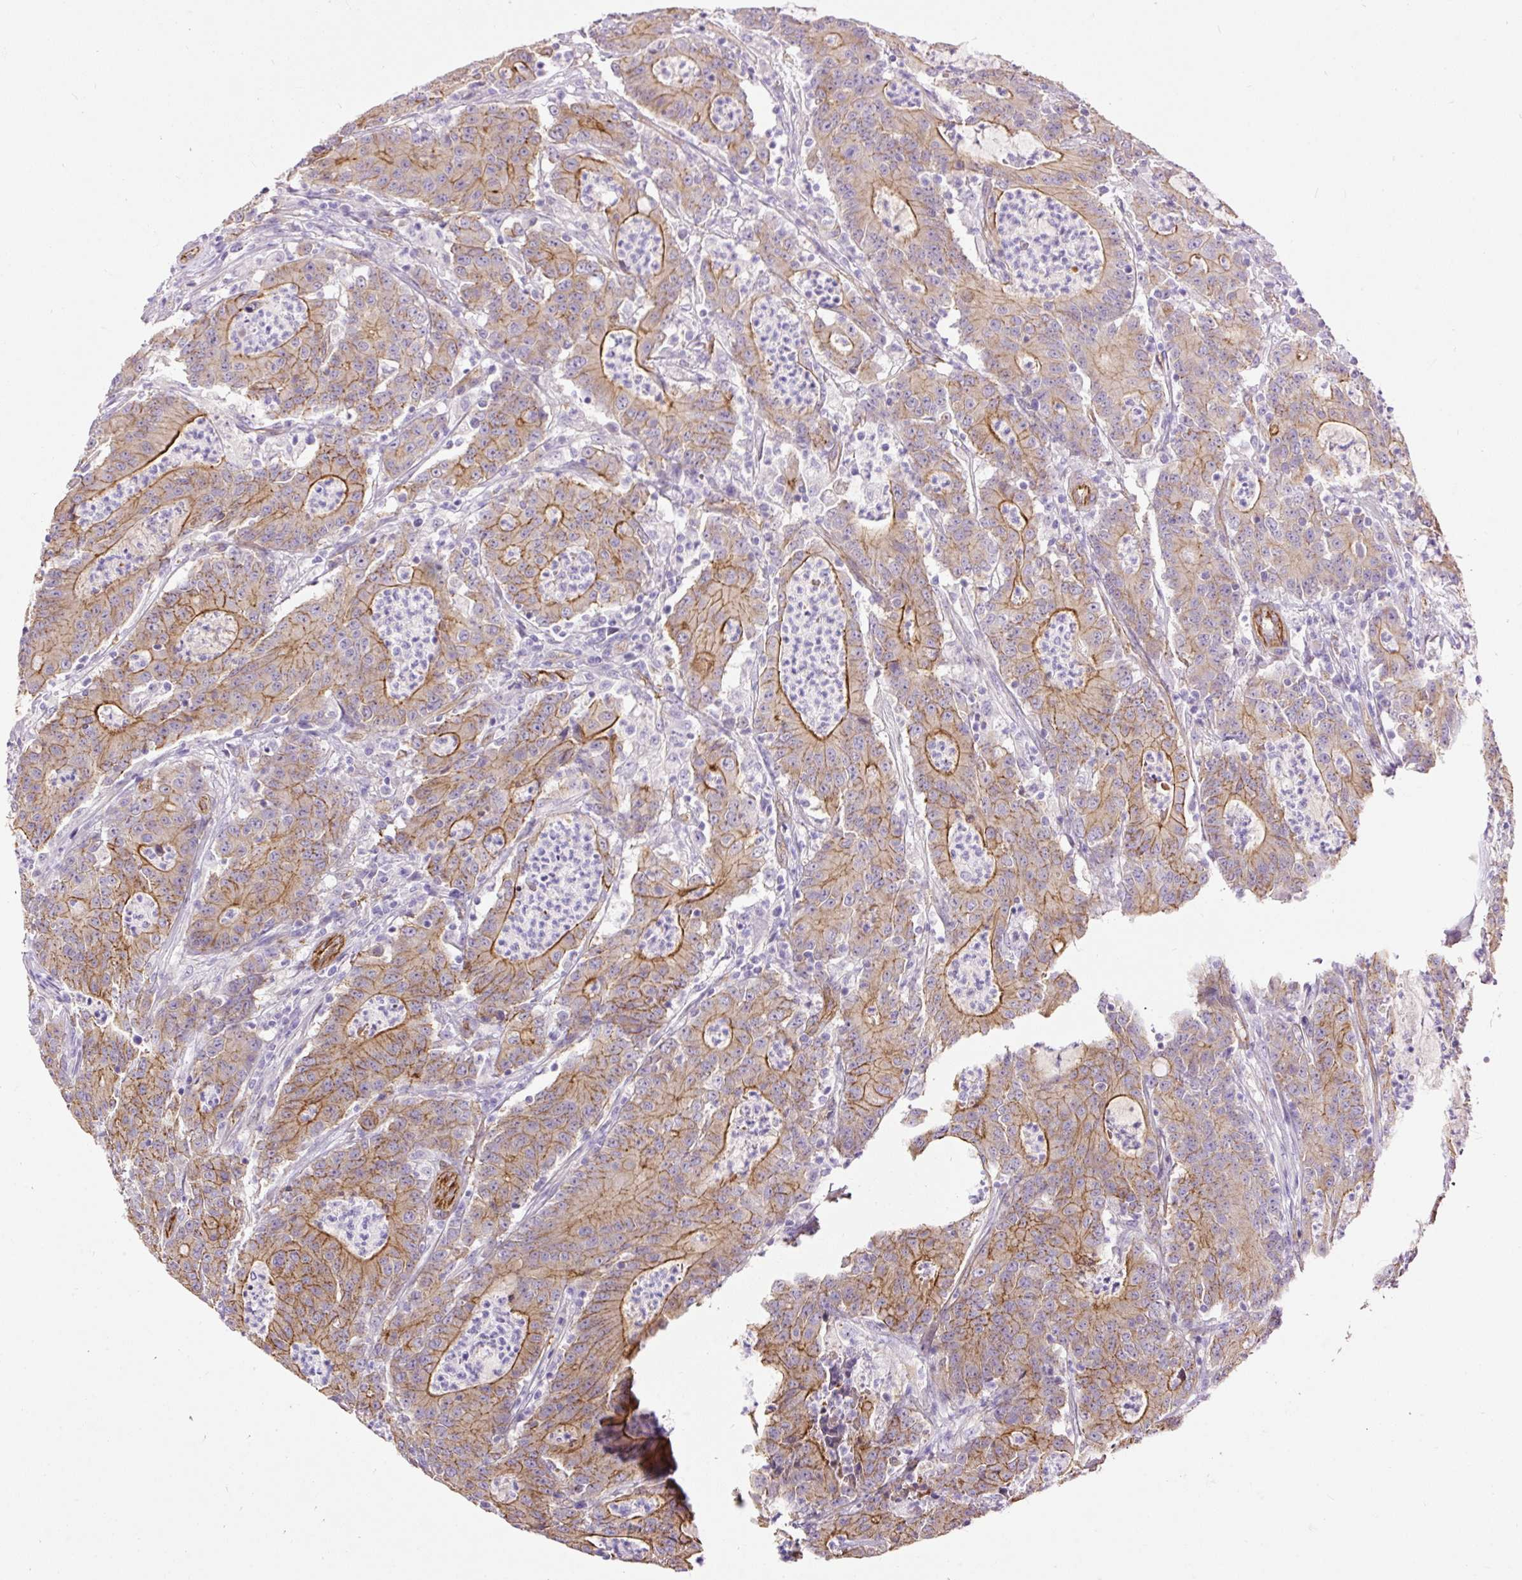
{"staining": {"intensity": "strong", "quantity": "25%-75%", "location": "cytoplasmic/membranous"}, "tissue": "colorectal cancer", "cell_type": "Tumor cells", "image_type": "cancer", "snomed": [{"axis": "morphology", "description": "Adenocarcinoma, NOS"}, {"axis": "topography", "description": "Colon"}], "caption": "DAB (3,3'-diaminobenzidine) immunohistochemical staining of colorectal cancer (adenocarcinoma) exhibits strong cytoplasmic/membranous protein expression in approximately 25%-75% of tumor cells.", "gene": "MAGEB16", "patient": {"sex": "male", "age": 83}}